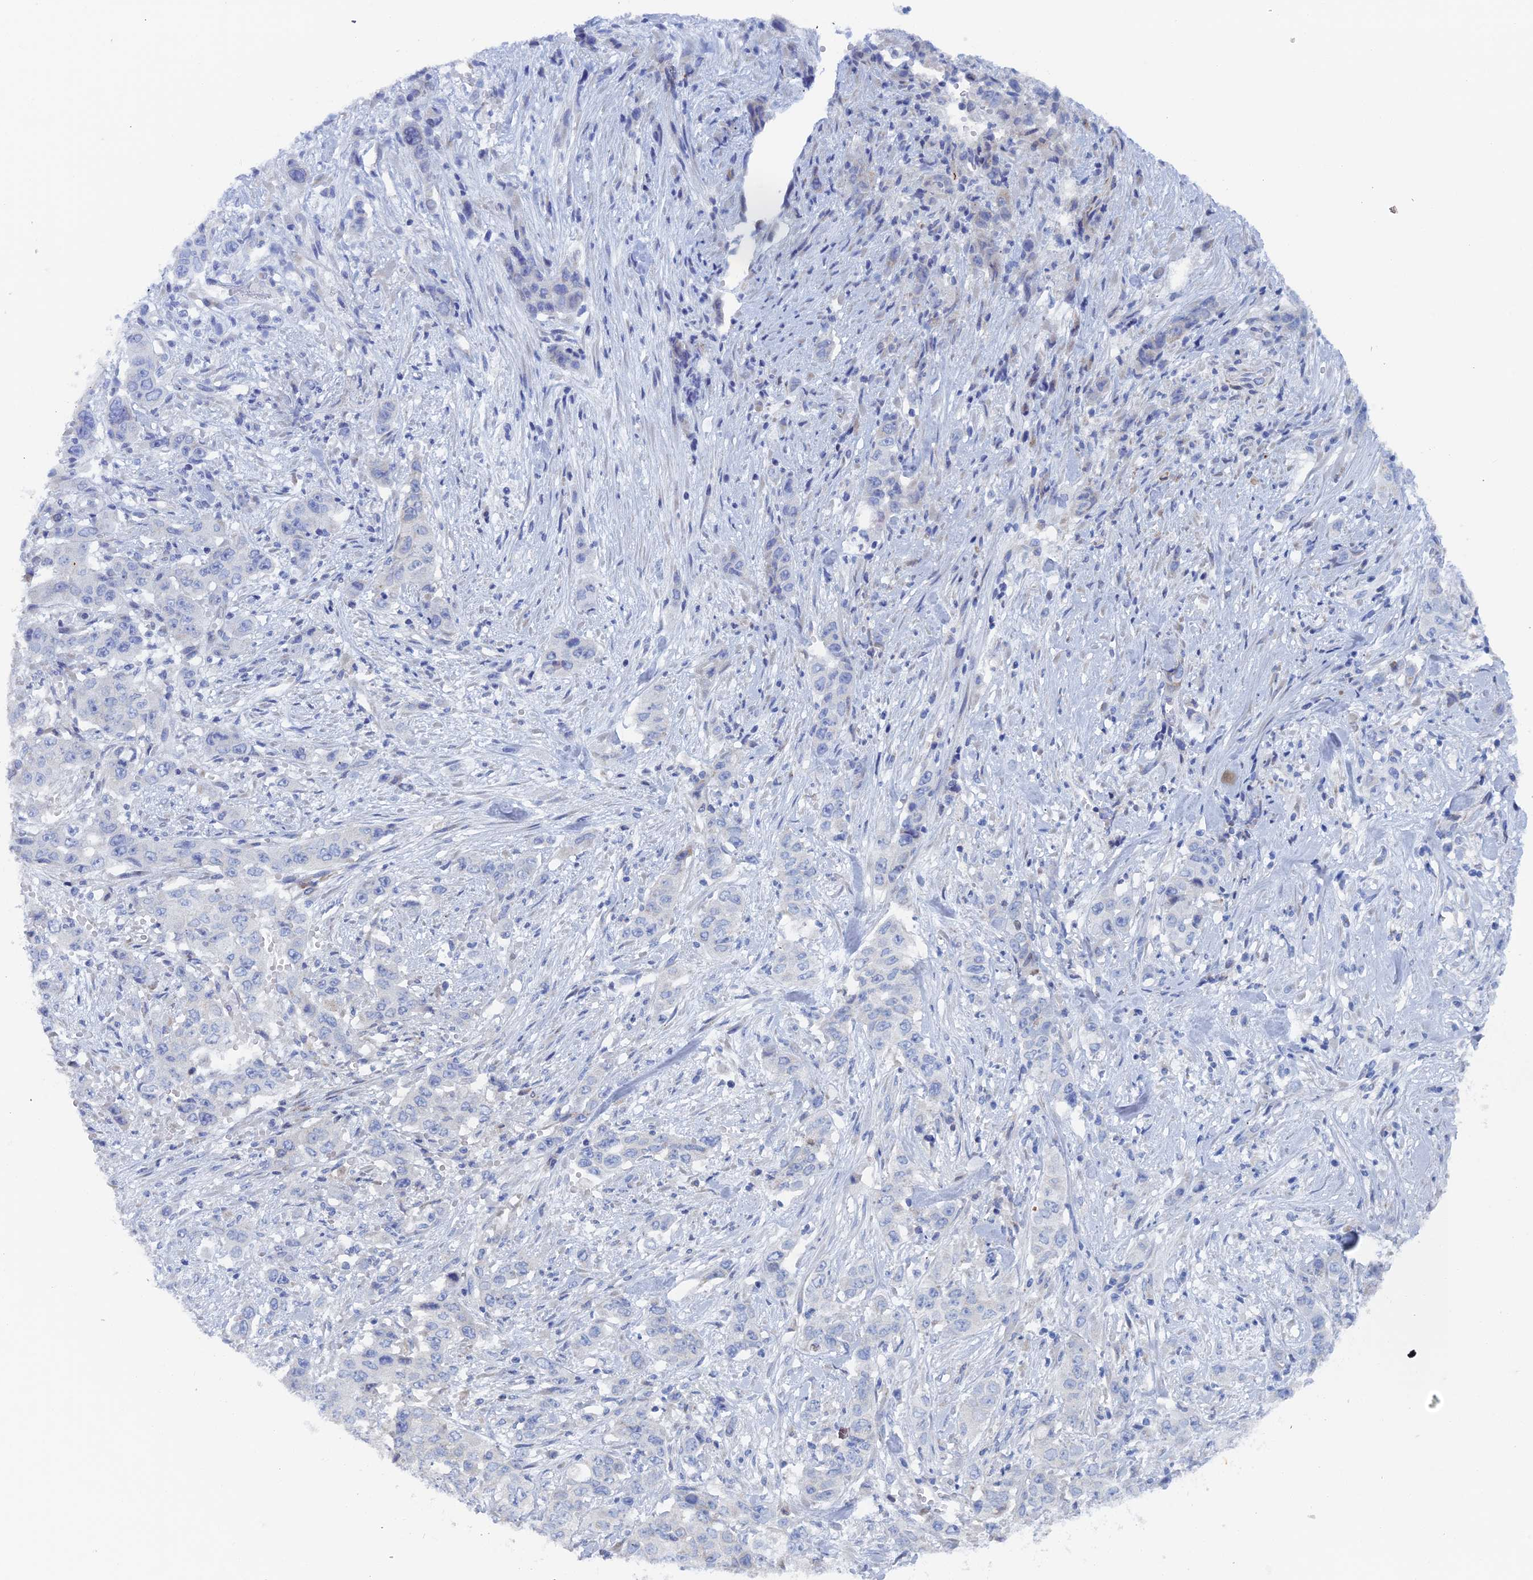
{"staining": {"intensity": "negative", "quantity": "none", "location": "none"}, "tissue": "stomach cancer", "cell_type": "Tumor cells", "image_type": "cancer", "snomed": [{"axis": "morphology", "description": "Adenocarcinoma, NOS"}, {"axis": "topography", "description": "Stomach, upper"}], "caption": "Immunohistochemistry of adenocarcinoma (stomach) exhibits no expression in tumor cells.", "gene": "COG7", "patient": {"sex": "male", "age": 62}}